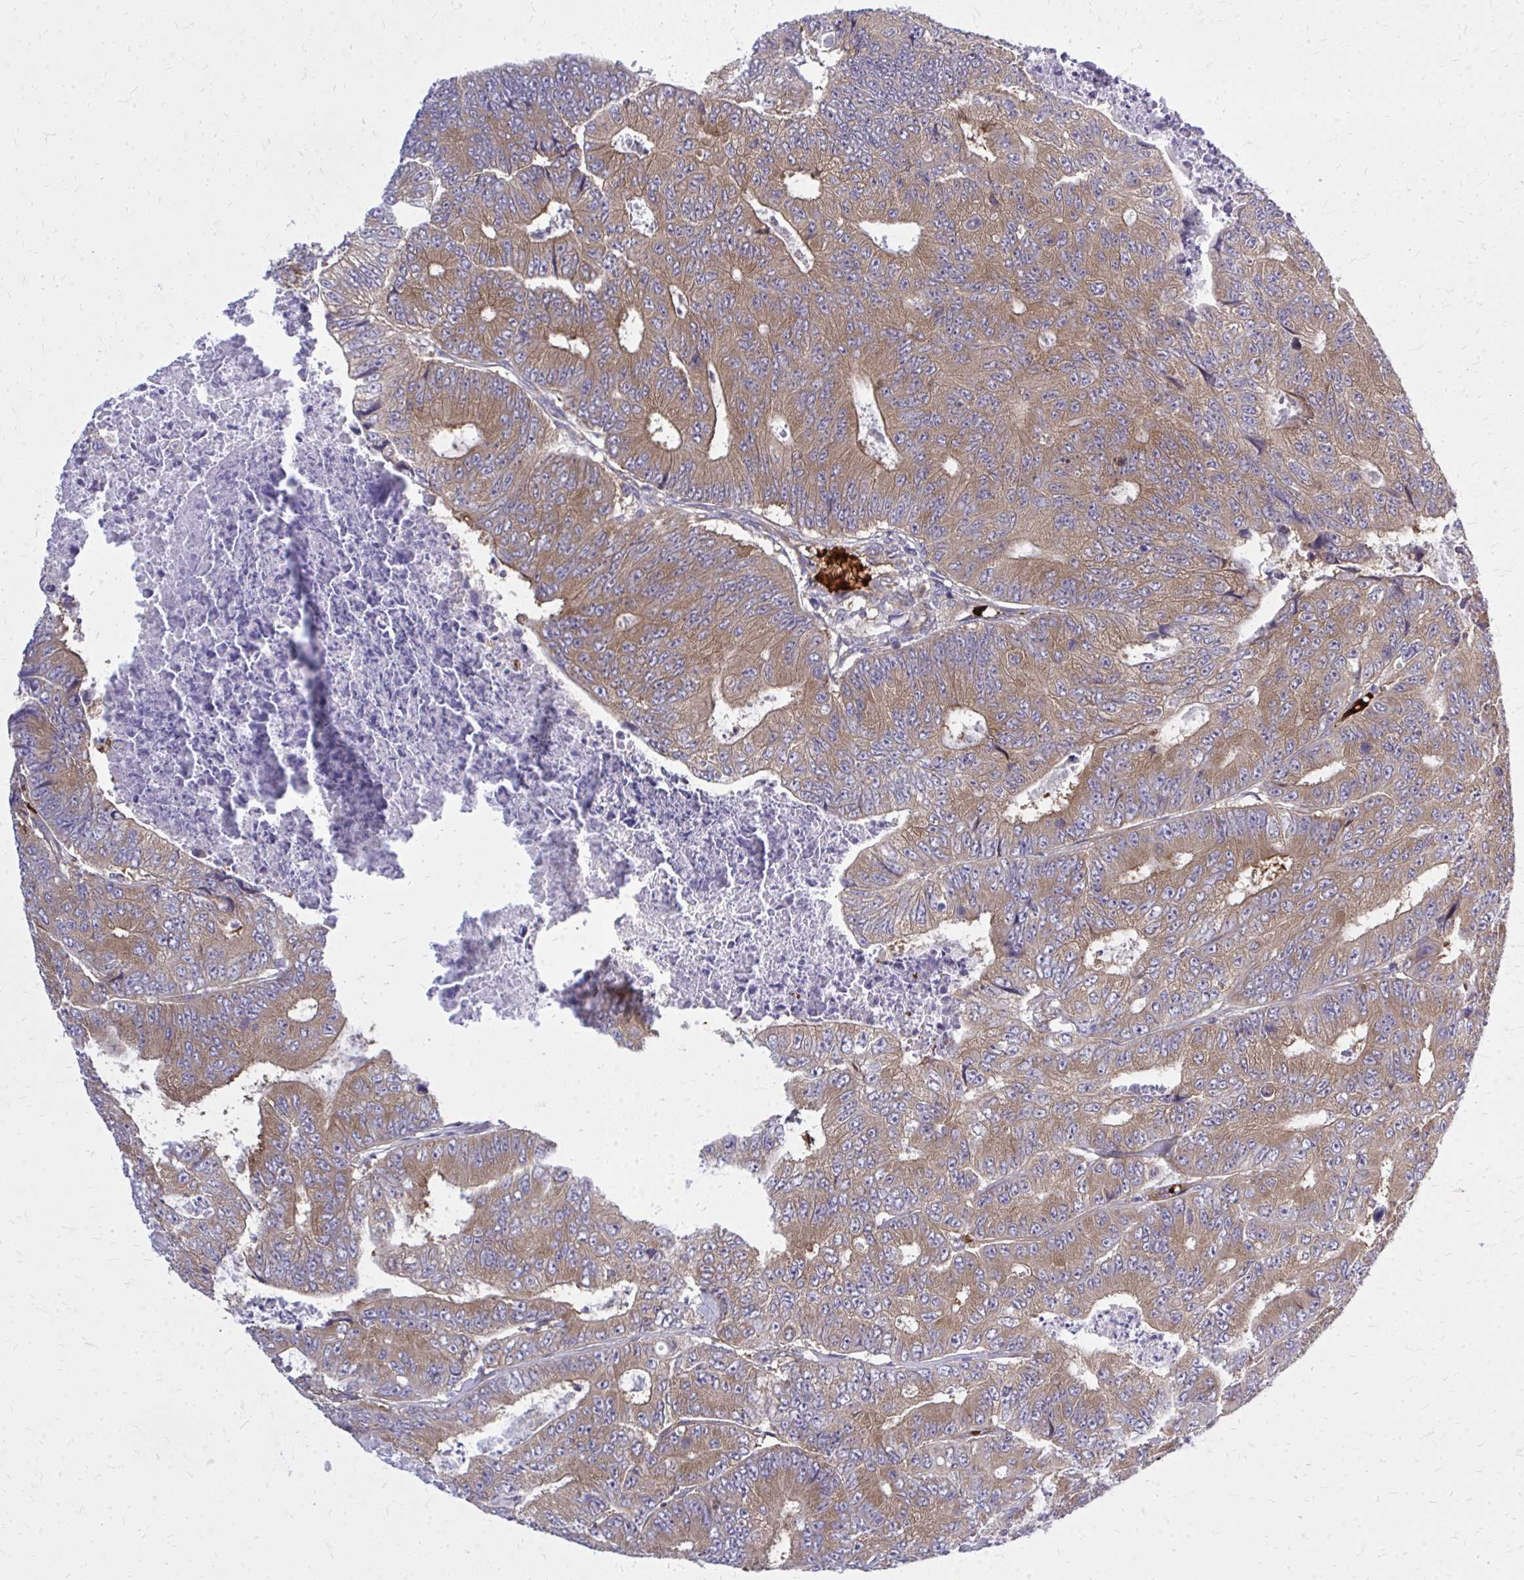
{"staining": {"intensity": "moderate", "quantity": ">75%", "location": "cytoplasmic/membranous"}, "tissue": "colorectal cancer", "cell_type": "Tumor cells", "image_type": "cancer", "snomed": [{"axis": "morphology", "description": "Adenocarcinoma, NOS"}, {"axis": "topography", "description": "Colon"}], "caption": "Protein staining by IHC demonstrates moderate cytoplasmic/membranous expression in approximately >75% of tumor cells in colorectal cancer (adenocarcinoma).", "gene": "PDK4", "patient": {"sex": "female", "age": 48}}